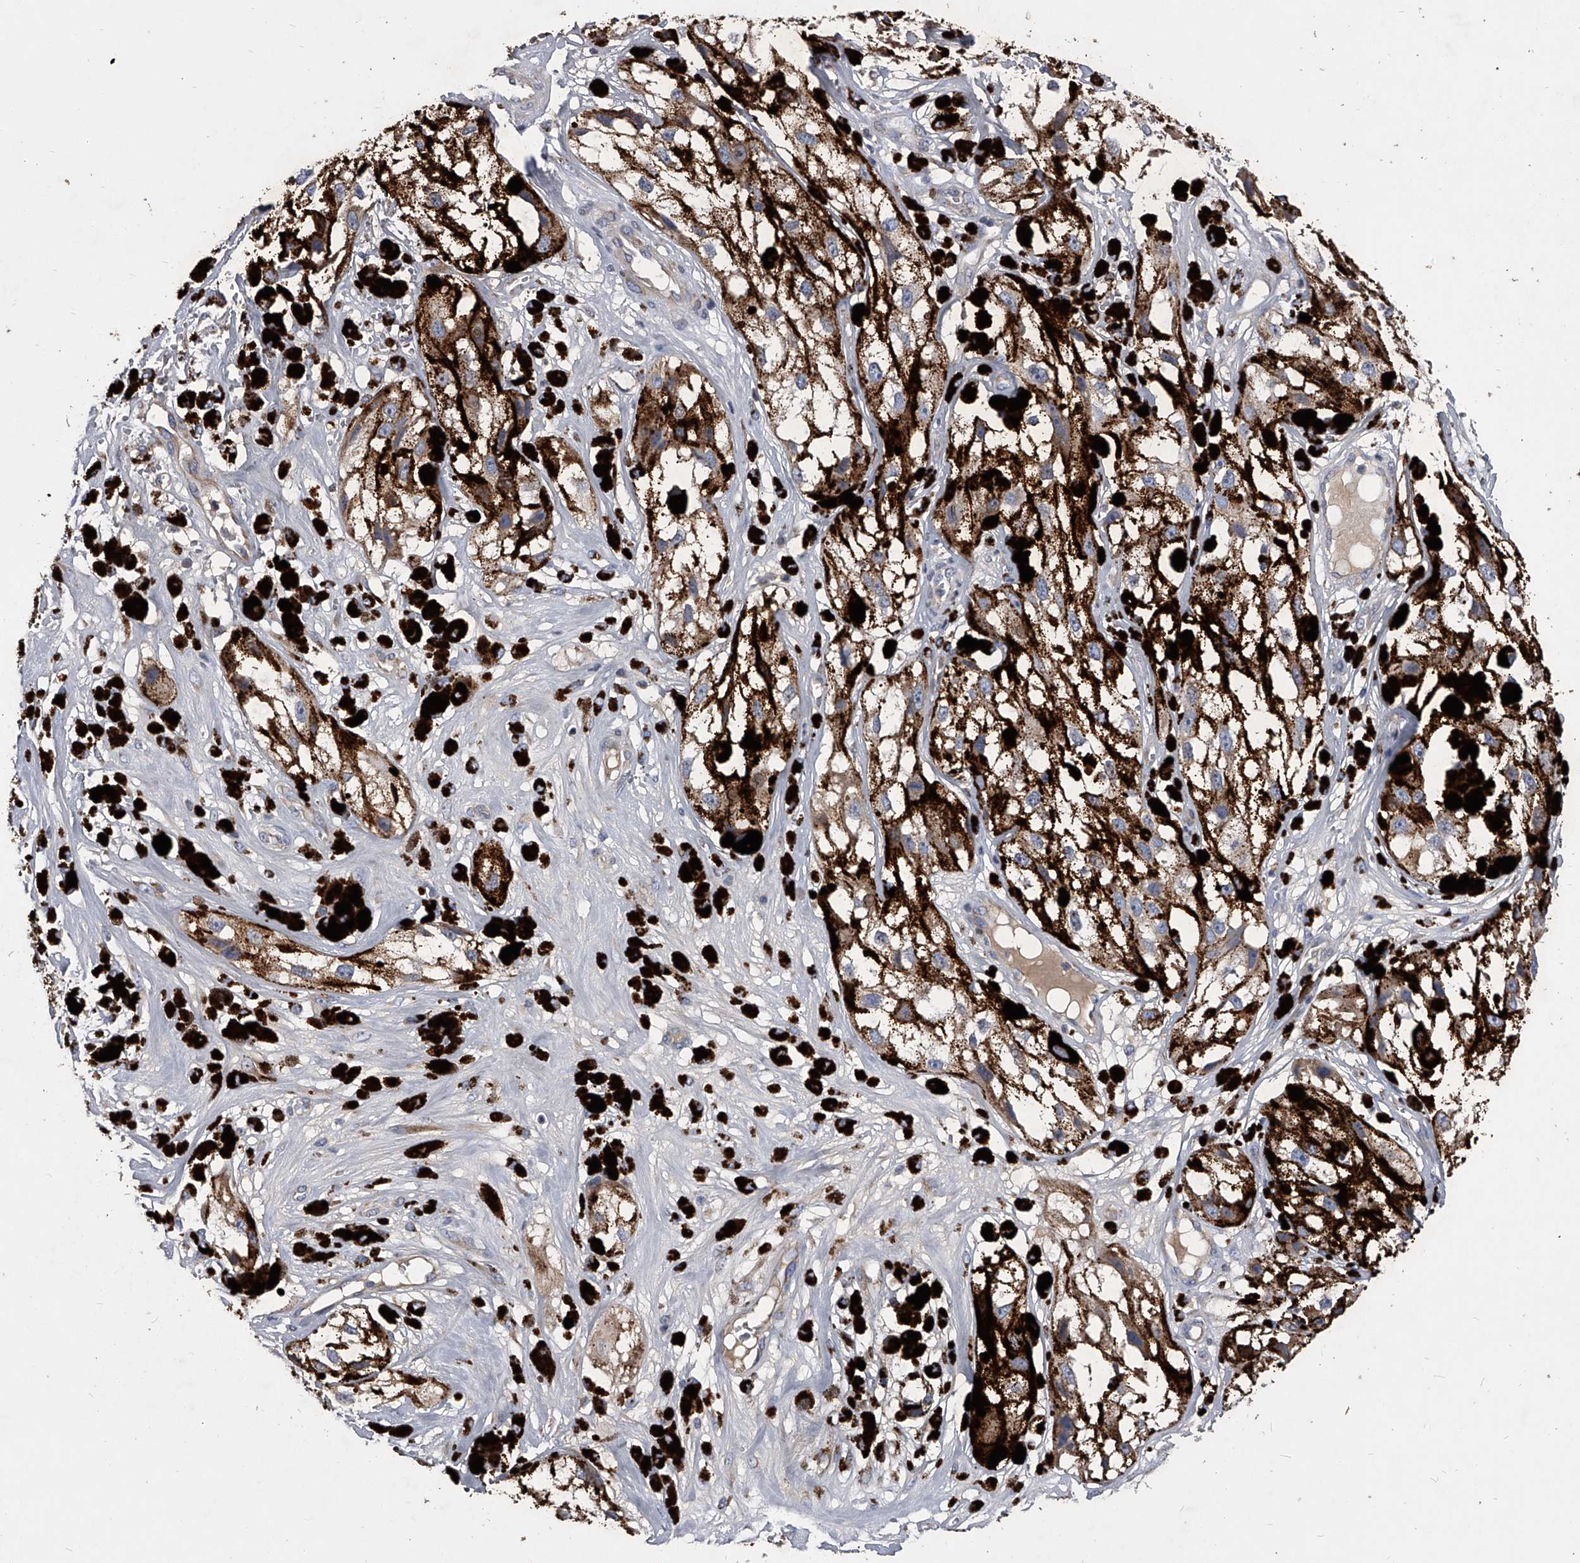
{"staining": {"intensity": "negative", "quantity": "none", "location": "none"}, "tissue": "melanoma", "cell_type": "Tumor cells", "image_type": "cancer", "snomed": [{"axis": "morphology", "description": "Malignant melanoma, NOS"}, {"axis": "topography", "description": "Skin"}], "caption": "A high-resolution histopathology image shows IHC staining of malignant melanoma, which demonstrates no significant expression in tumor cells.", "gene": "CCR4", "patient": {"sex": "male", "age": 88}}